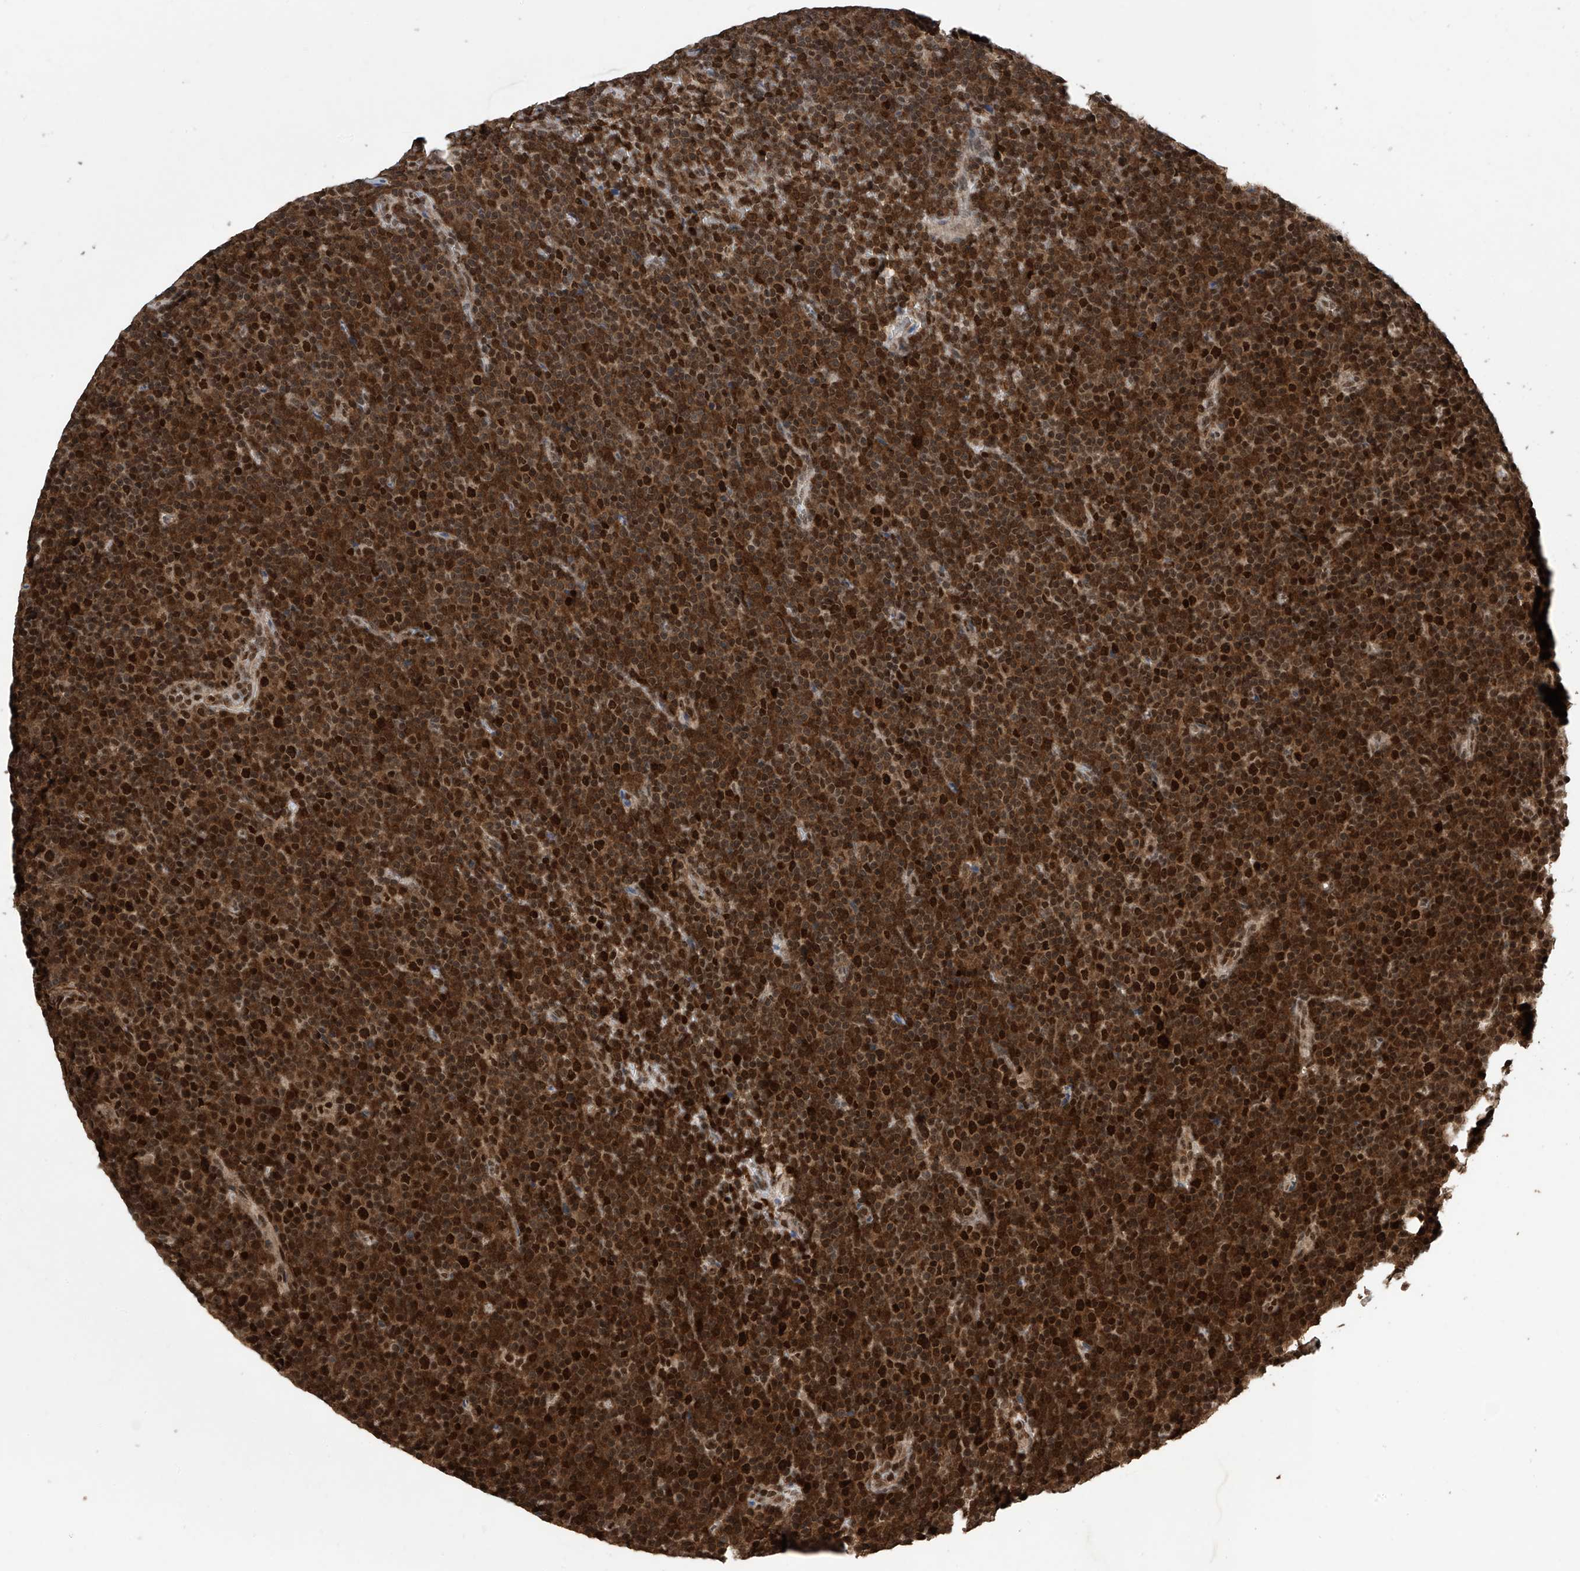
{"staining": {"intensity": "strong", "quantity": ">75%", "location": "cytoplasmic/membranous,nuclear"}, "tissue": "lymphoma", "cell_type": "Tumor cells", "image_type": "cancer", "snomed": [{"axis": "morphology", "description": "Malignant lymphoma, non-Hodgkin's type, Low grade"}, {"axis": "topography", "description": "Lymph node"}], "caption": "Protein staining of malignant lymphoma, non-Hodgkin's type (low-grade) tissue shows strong cytoplasmic/membranous and nuclear positivity in about >75% of tumor cells.", "gene": "DNAJC9", "patient": {"sex": "female", "age": 67}}